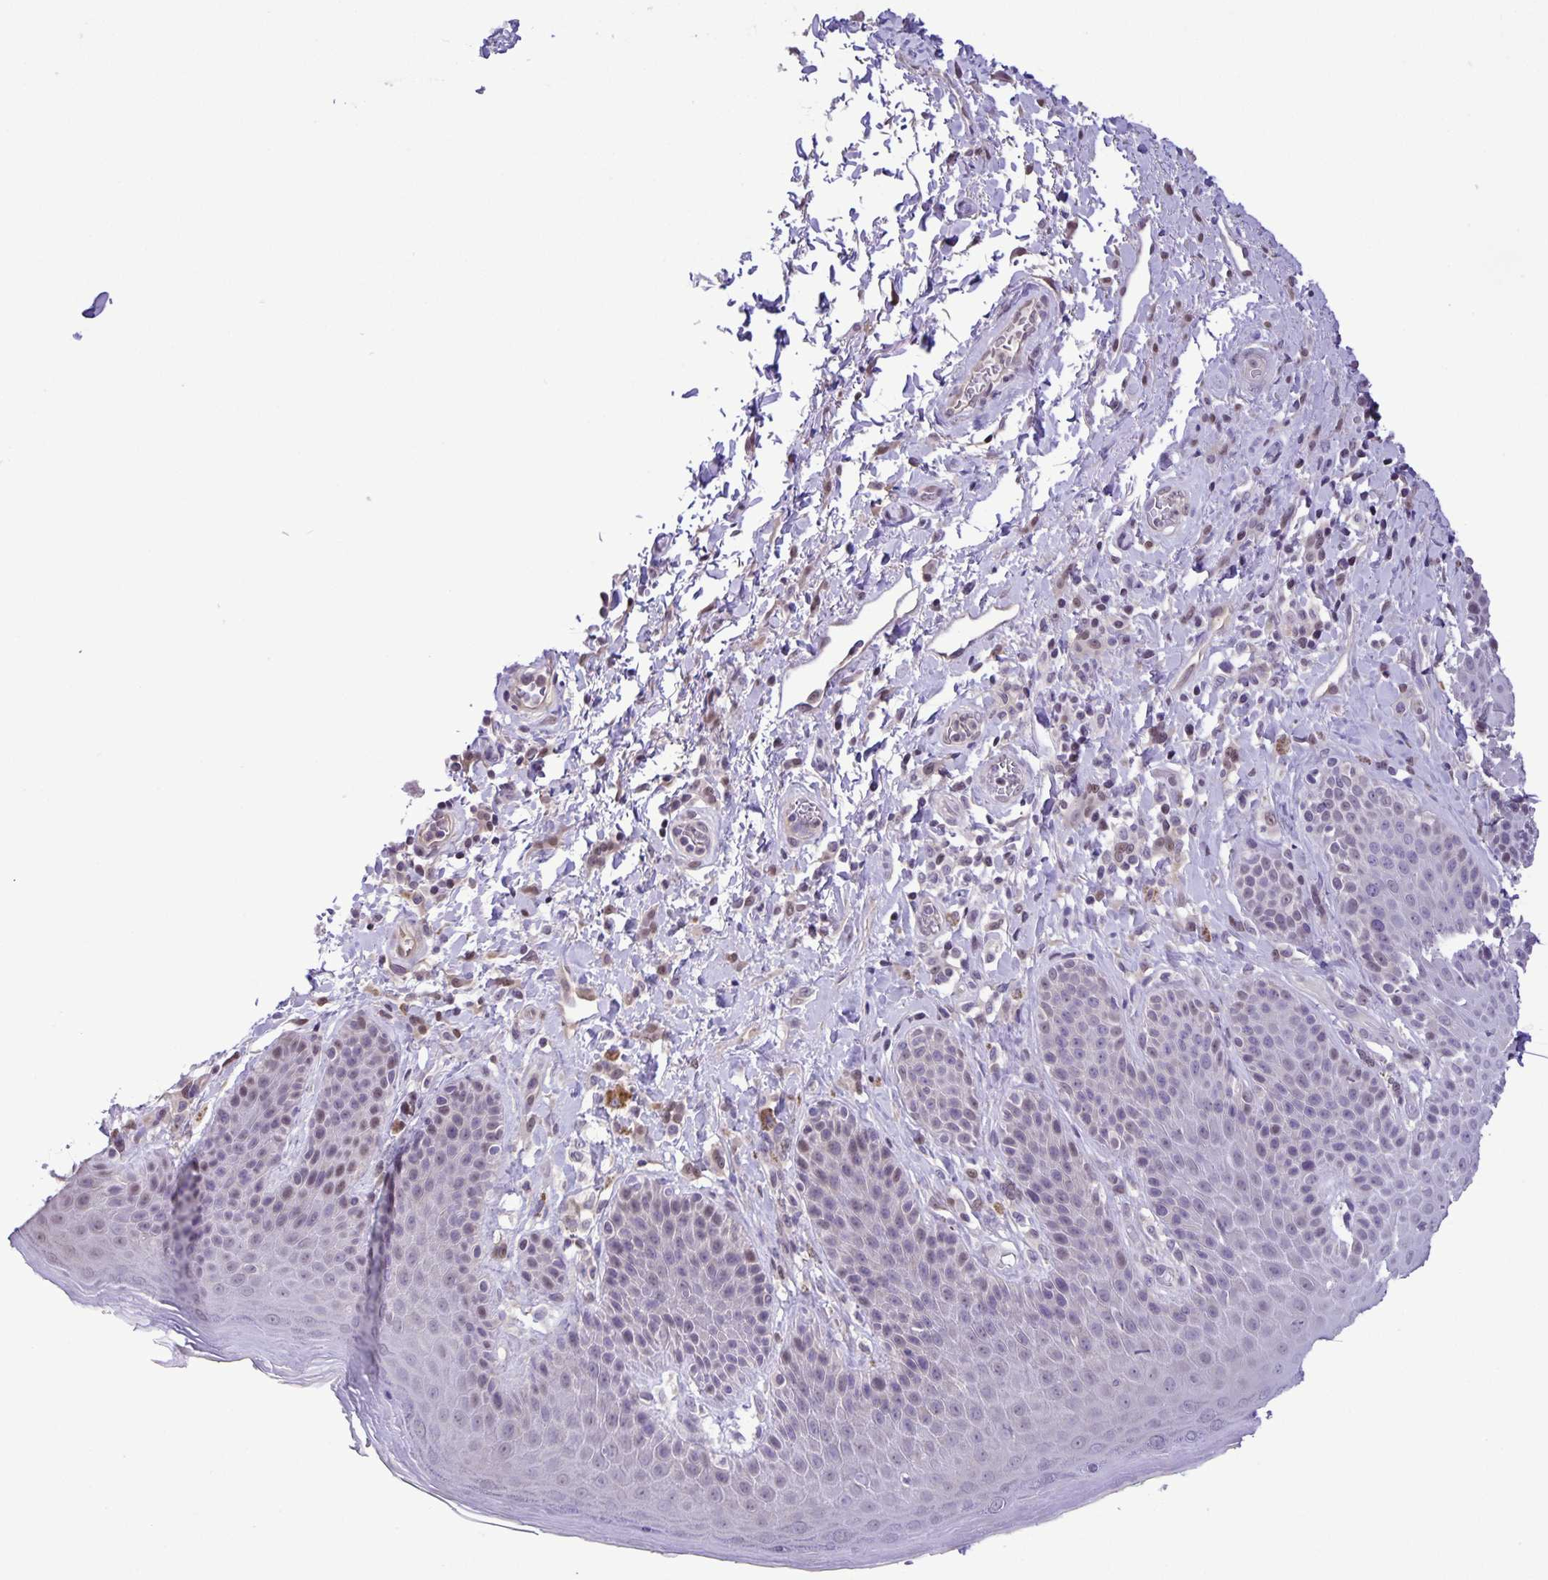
{"staining": {"intensity": "weak", "quantity": "<25%", "location": "nuclear"}, "tissue": "skin", "cell_type": "Epidermal cells", "image_type": "normal", "snomed": [{"axis": "morphology", "description": "Normal tissue, NOS"}, {"axis": "topography", "description": "Anal"}, {"axis": "topography", "description": "Peripheral nerve tissue"}], "caption": "Immunohistochemistry (IHC) photomicrograph of unremarkable human skin stained for a protein (brown), which shows no positivity in epidermal cells. (DAB IHC with hematoxylin counter stain).", "gene": "ONECUT2", "patient": {"sex": "male", "age": 51}}